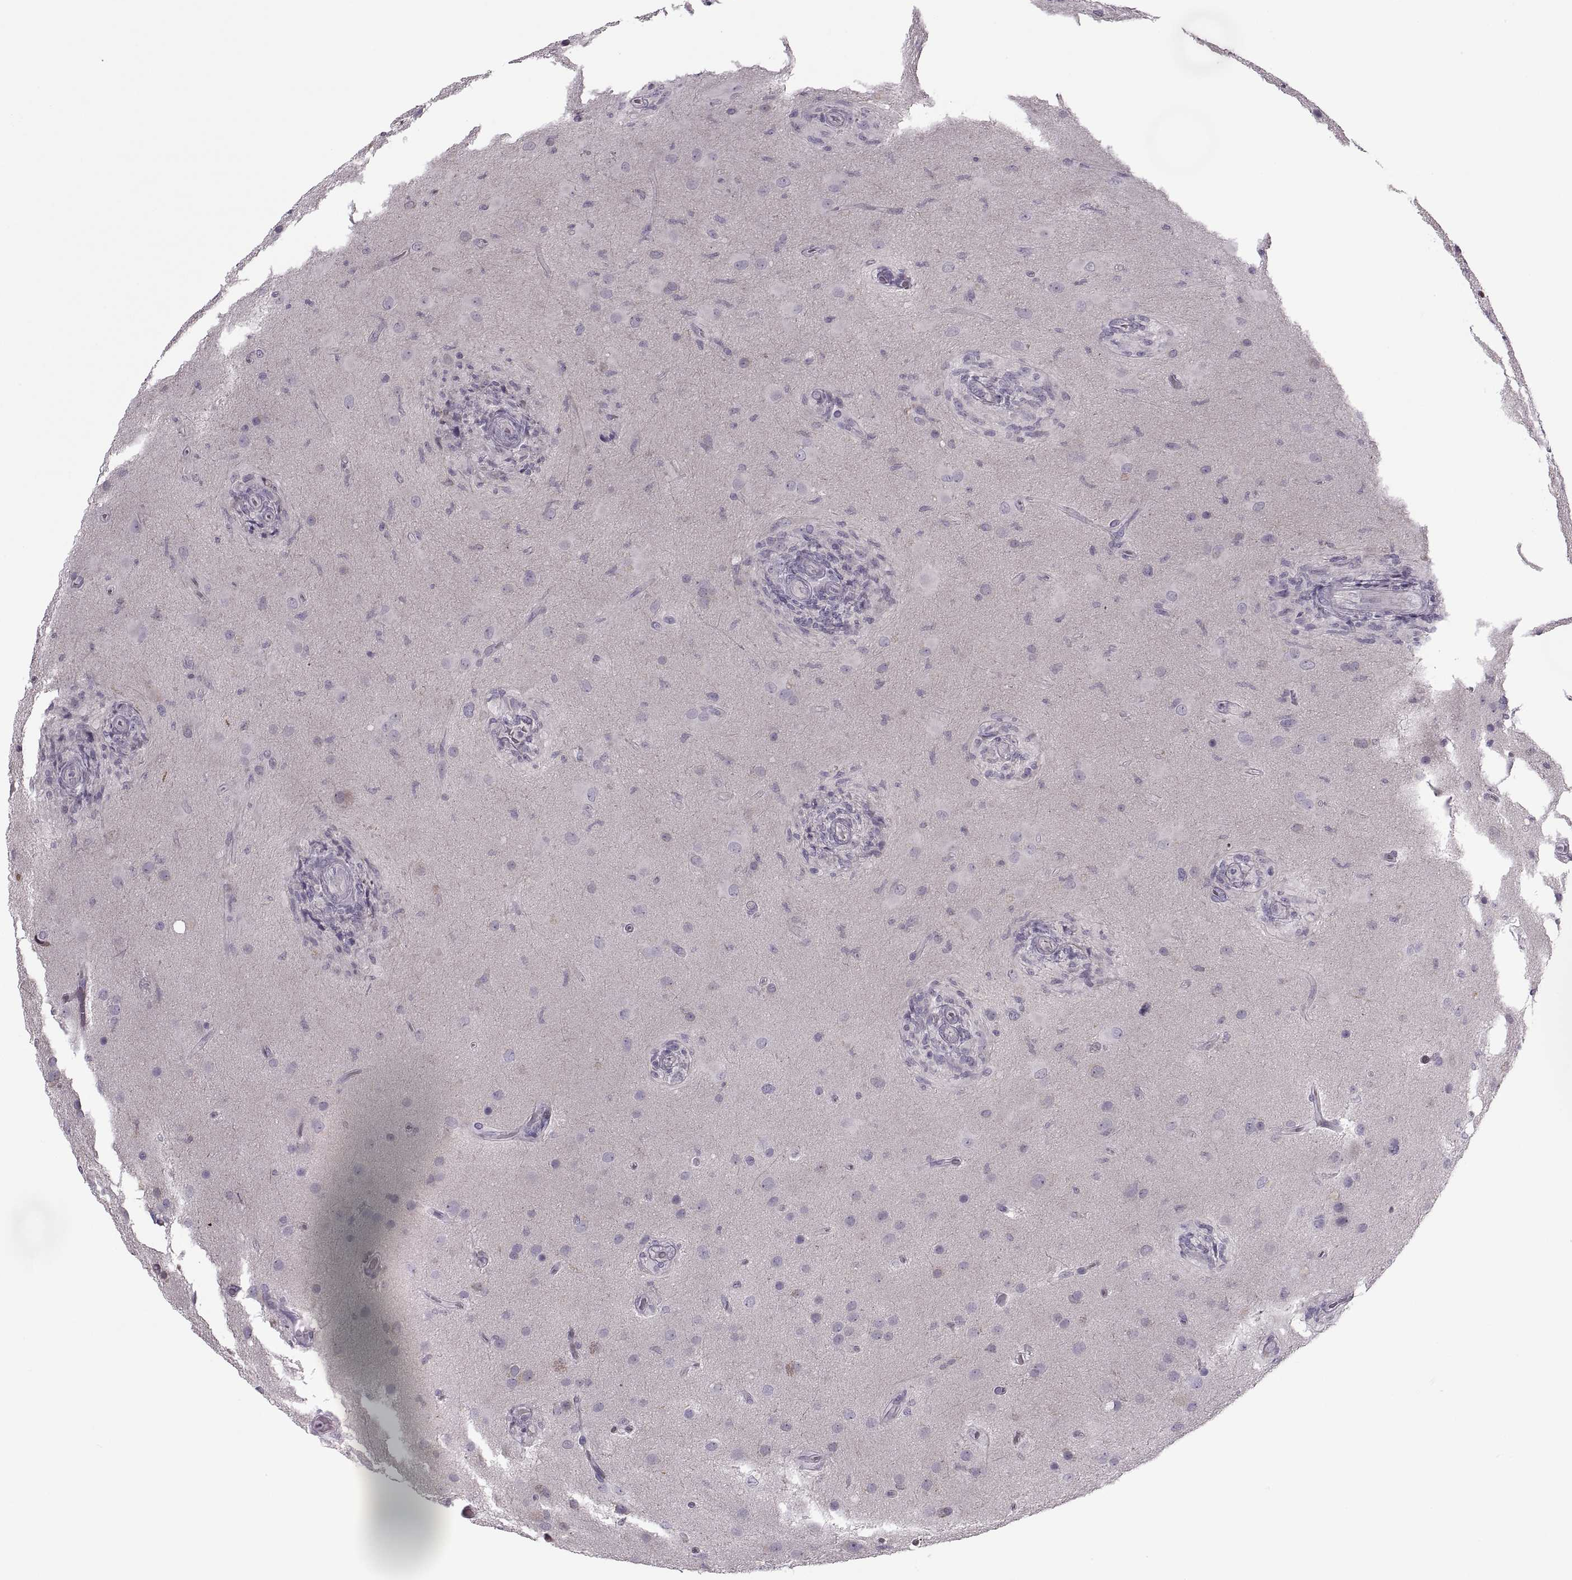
{"staining": {"intensity": "negative", "quantity": "none", "location": "none"}, "tissue": "glioma", "cell_type": "Tumor cells", "image_type": "cancer", "snomed": [{"axis": "morphology", "description": "Glioma, malignant, High grade"}, {"axis": "topography", "description": "Brain"}], "caption": "High-grade glioma (malignant) was stained to show a protein in brown. There is no significant expression in tumor cells.", "gene": "H2AP", "patient": {"sex": "male", "age": 68}}